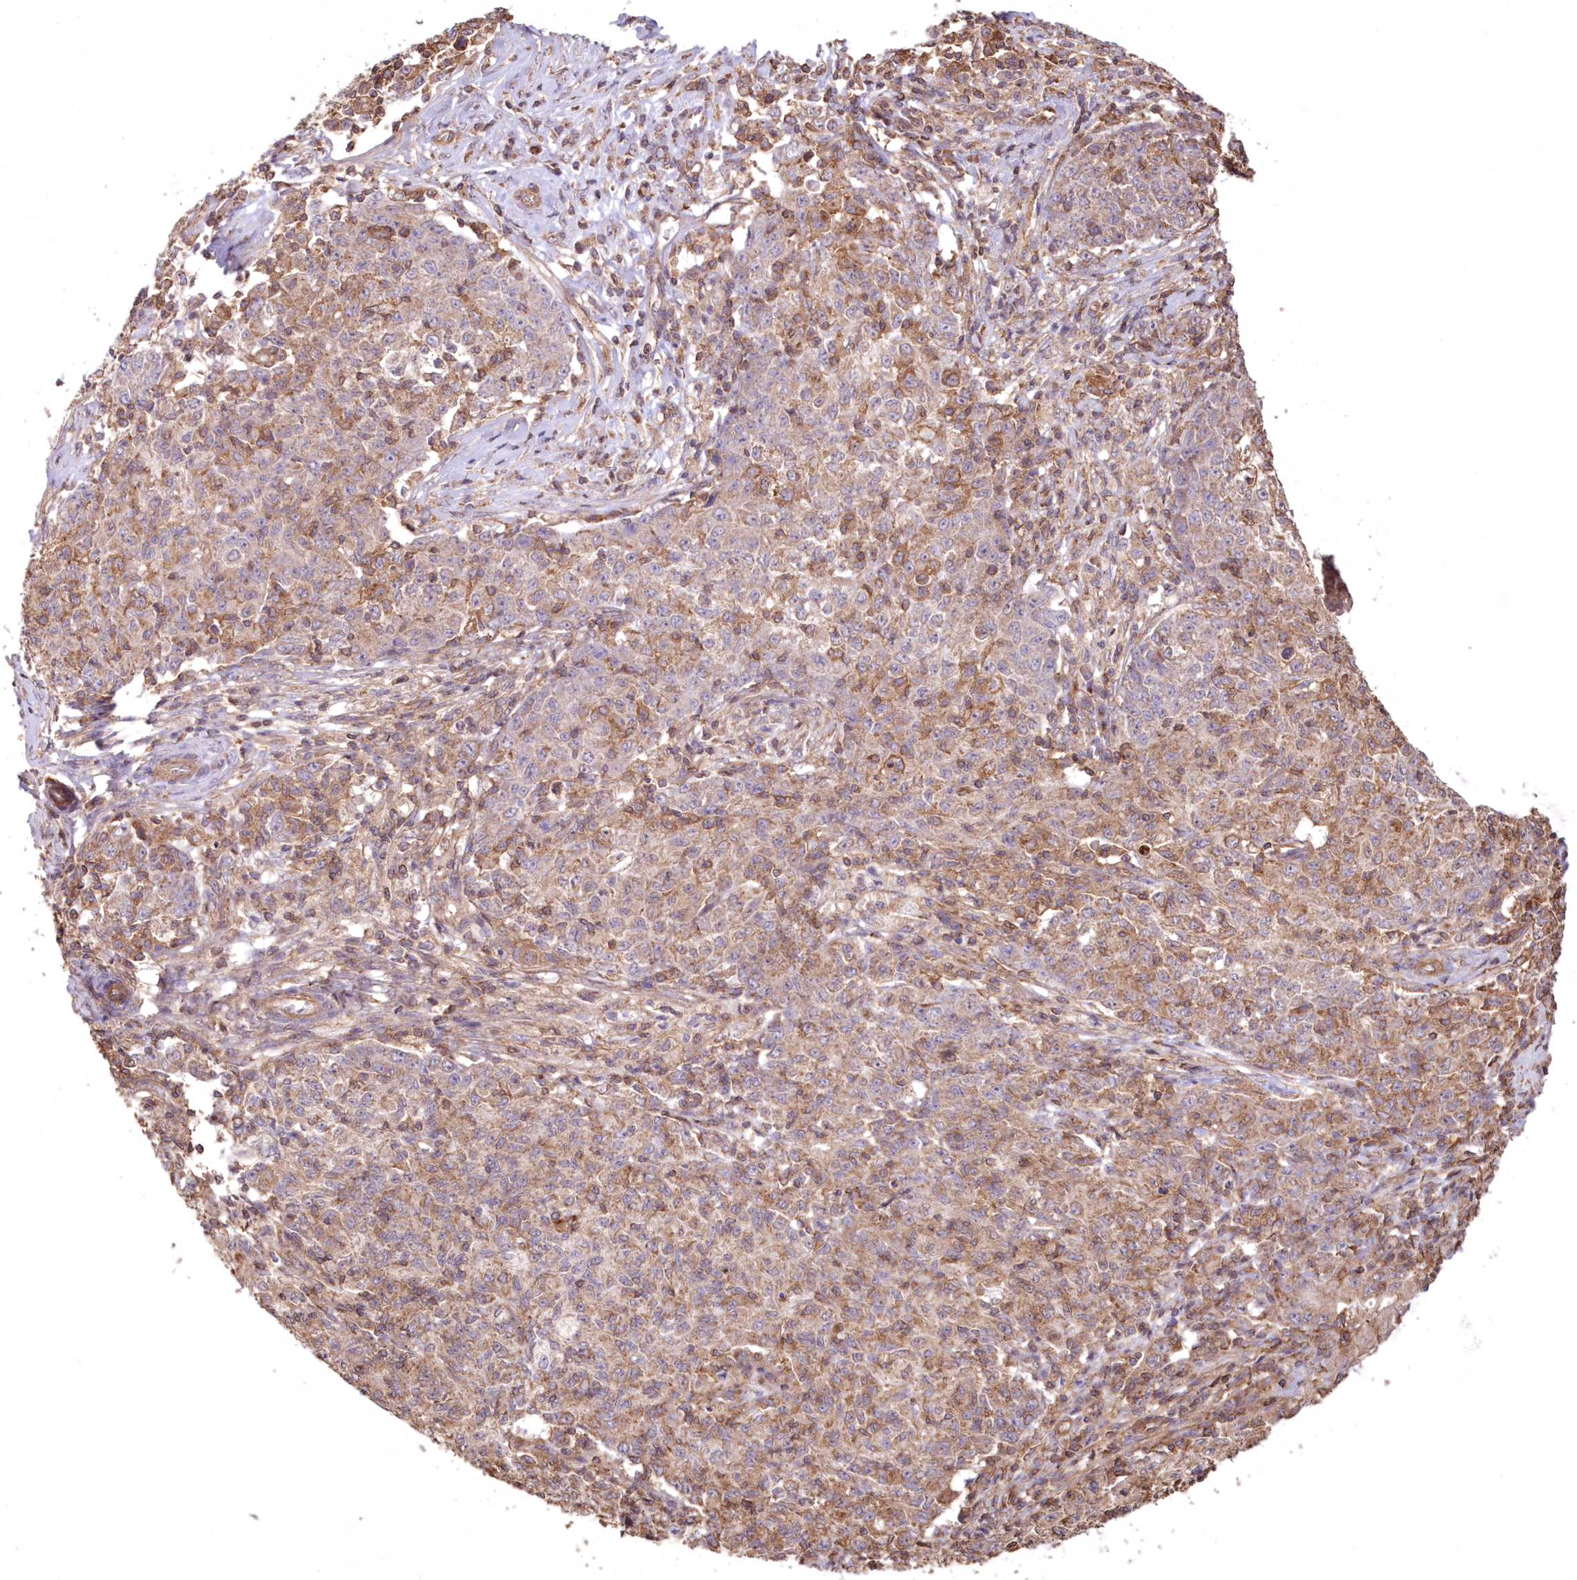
{"staining": {"intensity": "moderate", "quantity": "25%-75%", "location": "cytoplasmic/membranous"}, "tissue": "ovarian cancer", "cell_type": "Tumor cells", "image_type": "cancer", "snomed": [{"axis": "morphology", "description": "Carcinoma, endometroid"}, {"axis": "topography", "description": "Ovary"}], "caption": "The micrograph reveals a brown stain indicating the presence of a protein in the cytoplasmic/membranous of tumor cells in ovarian cancer.", "gene": "TMEM139", "patient": {"sex": "female", "age": 42}}